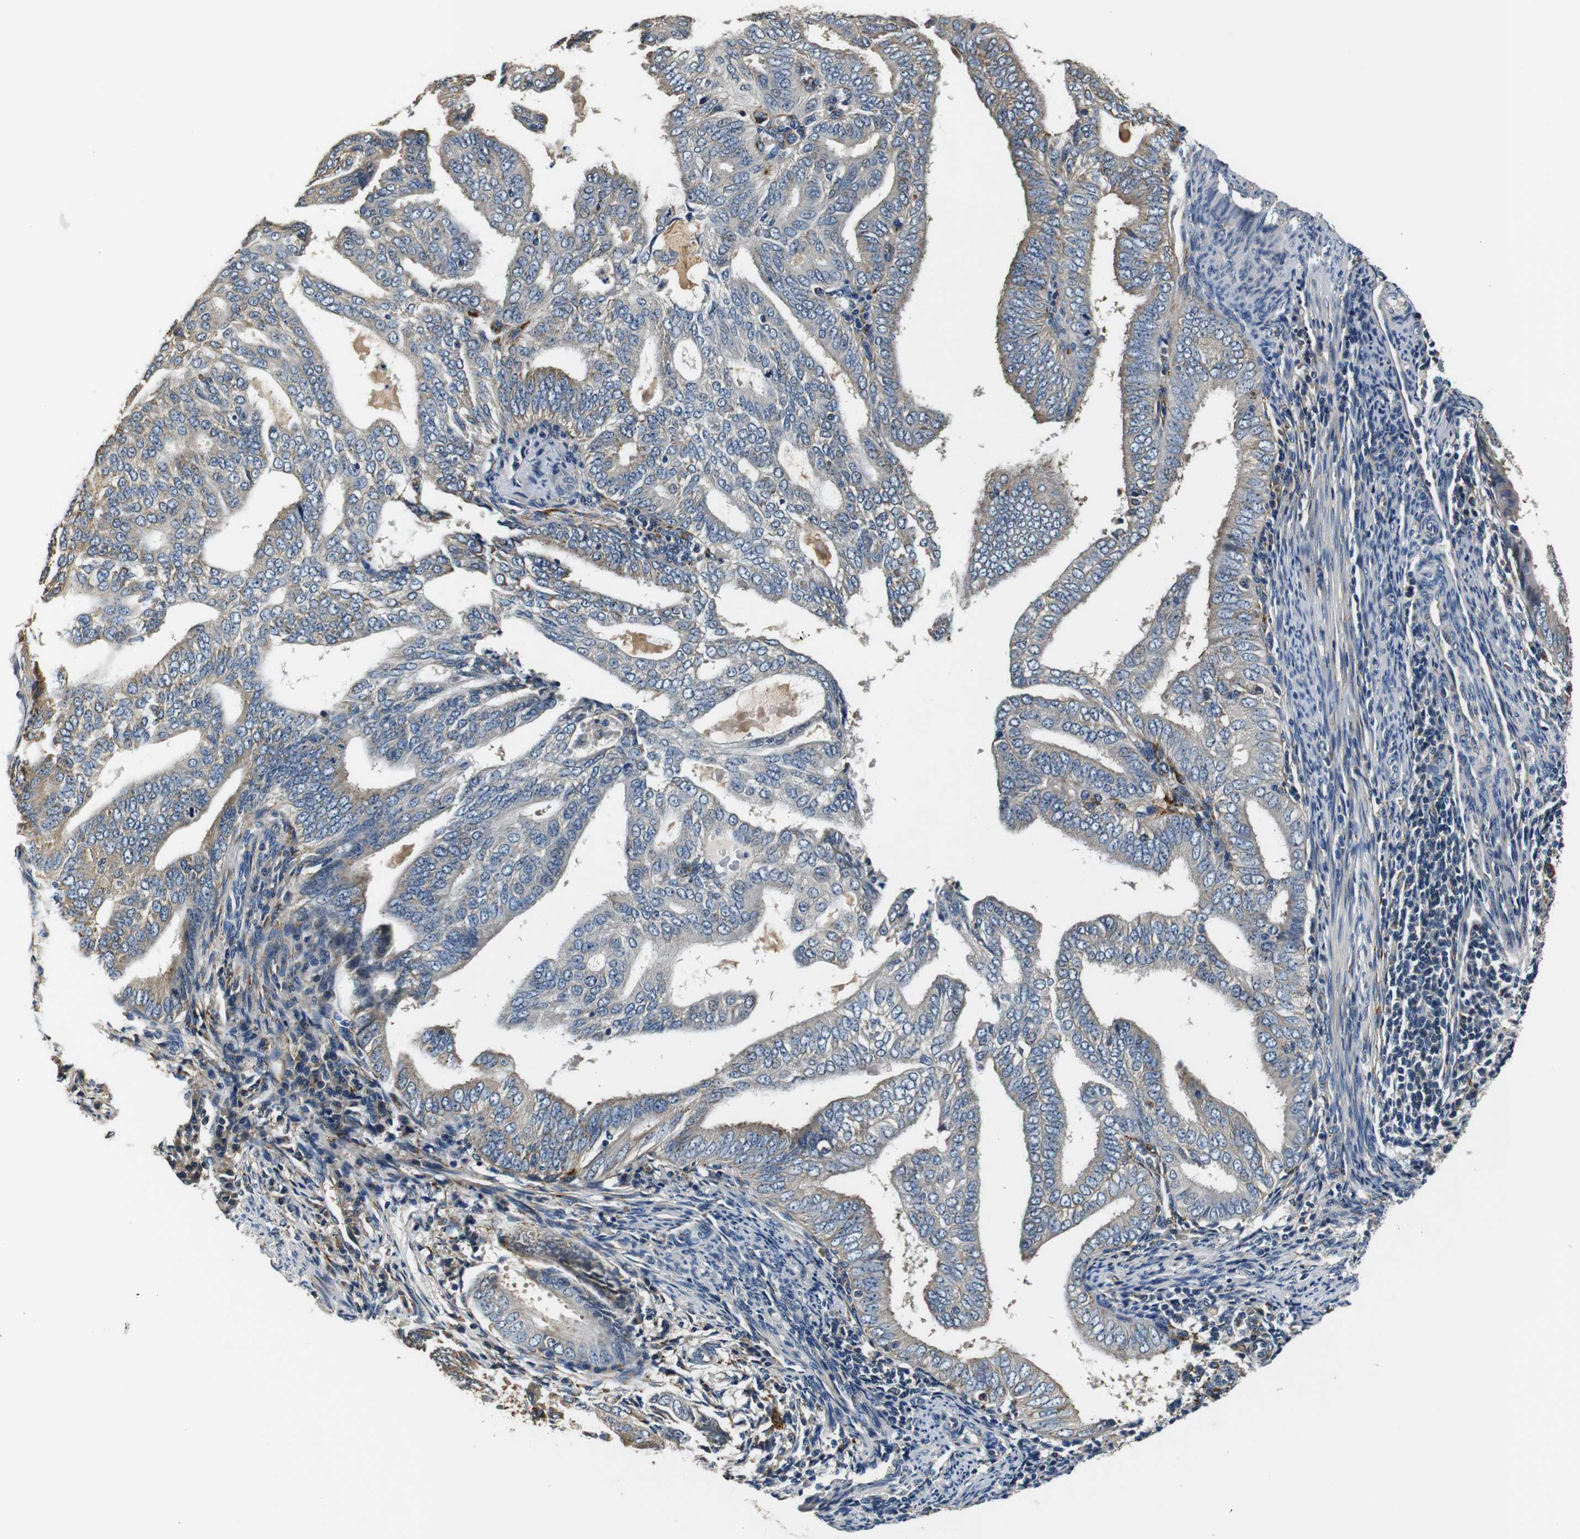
{"staining": {"intensity": "moderate", "quantity": "<25%", "location": "cytoplasmic/membranous"}, "tissue": "endometrial cancer", "cell_type": "Tumor cells", "image_type": "cancer", "snomed": [{"axis": "morphology", "description": "Adenocarcinoma, NOS"}, {"axis": "topography", "description": "Endometrium"}], "caption": "The immunohistochemical stain highlights moderate cytoplasmic/membranous positivity in tumor cells of endometrial cancer (adenocarcinoma) tissue. (DAB IHC, brown staining for protein, blue staining for nuclei).", "gene": "COL1A1", "patient": {"sex": "female", "age": 58}}